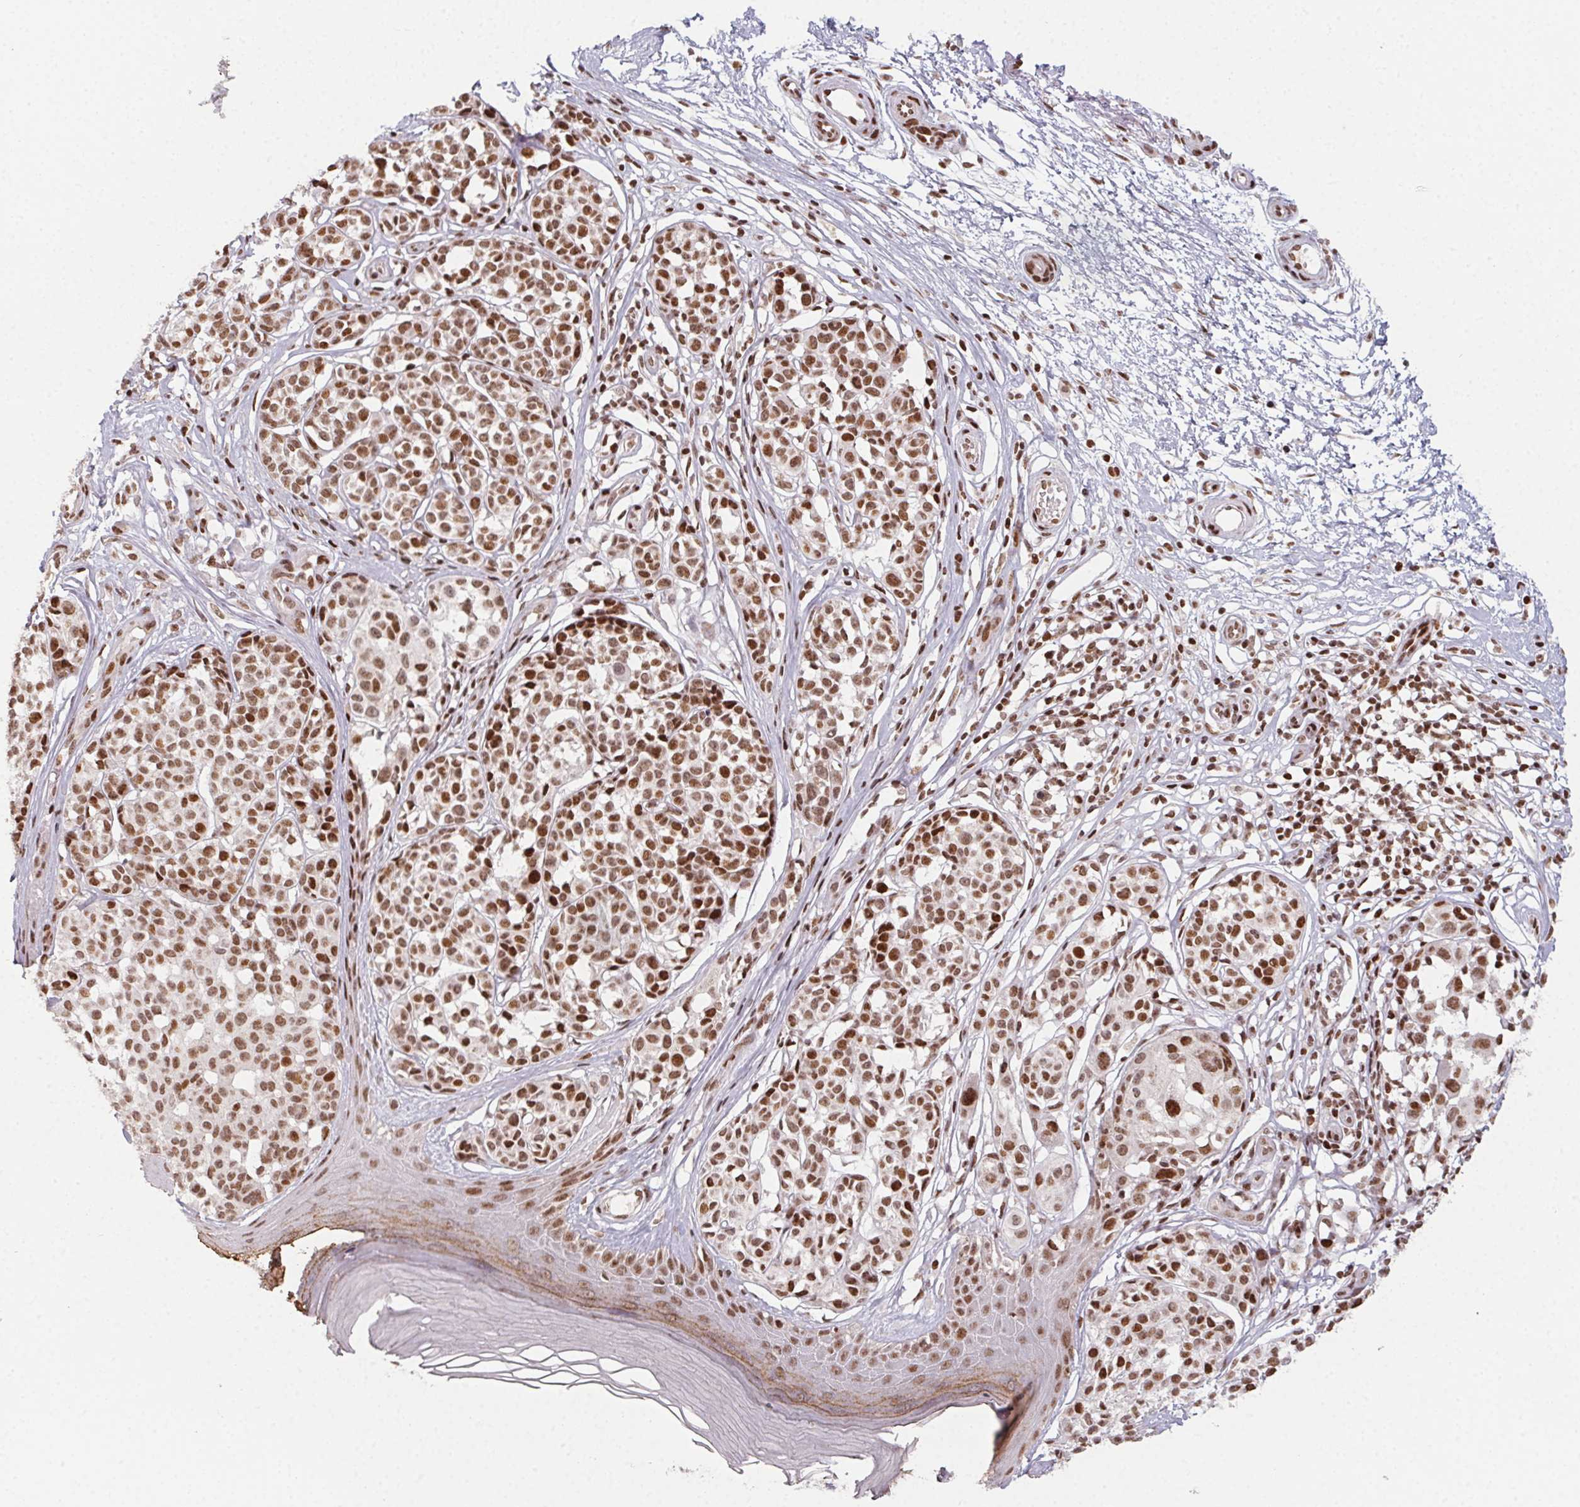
{"staining": {"intensity": "moderate", "quantity": ">75%", "location": "nuclear"}, "tissue": "melanoma", "cell_type": "Tumor cells", "image_type": "cancer", "snomed": [{"axis": "morphology", "description": "Malignant melanoma, NOS"}, {"axis": "topography", "description": "Skin"}], "caption": "This photomicrograph demonstrates immunohistochemistry staining of melanoma, with medium moderate nuclear positivity in approximately >75% of tumor cells.", "gene": "KMT2A", "patient": {"sex": "female", "age": 90}}